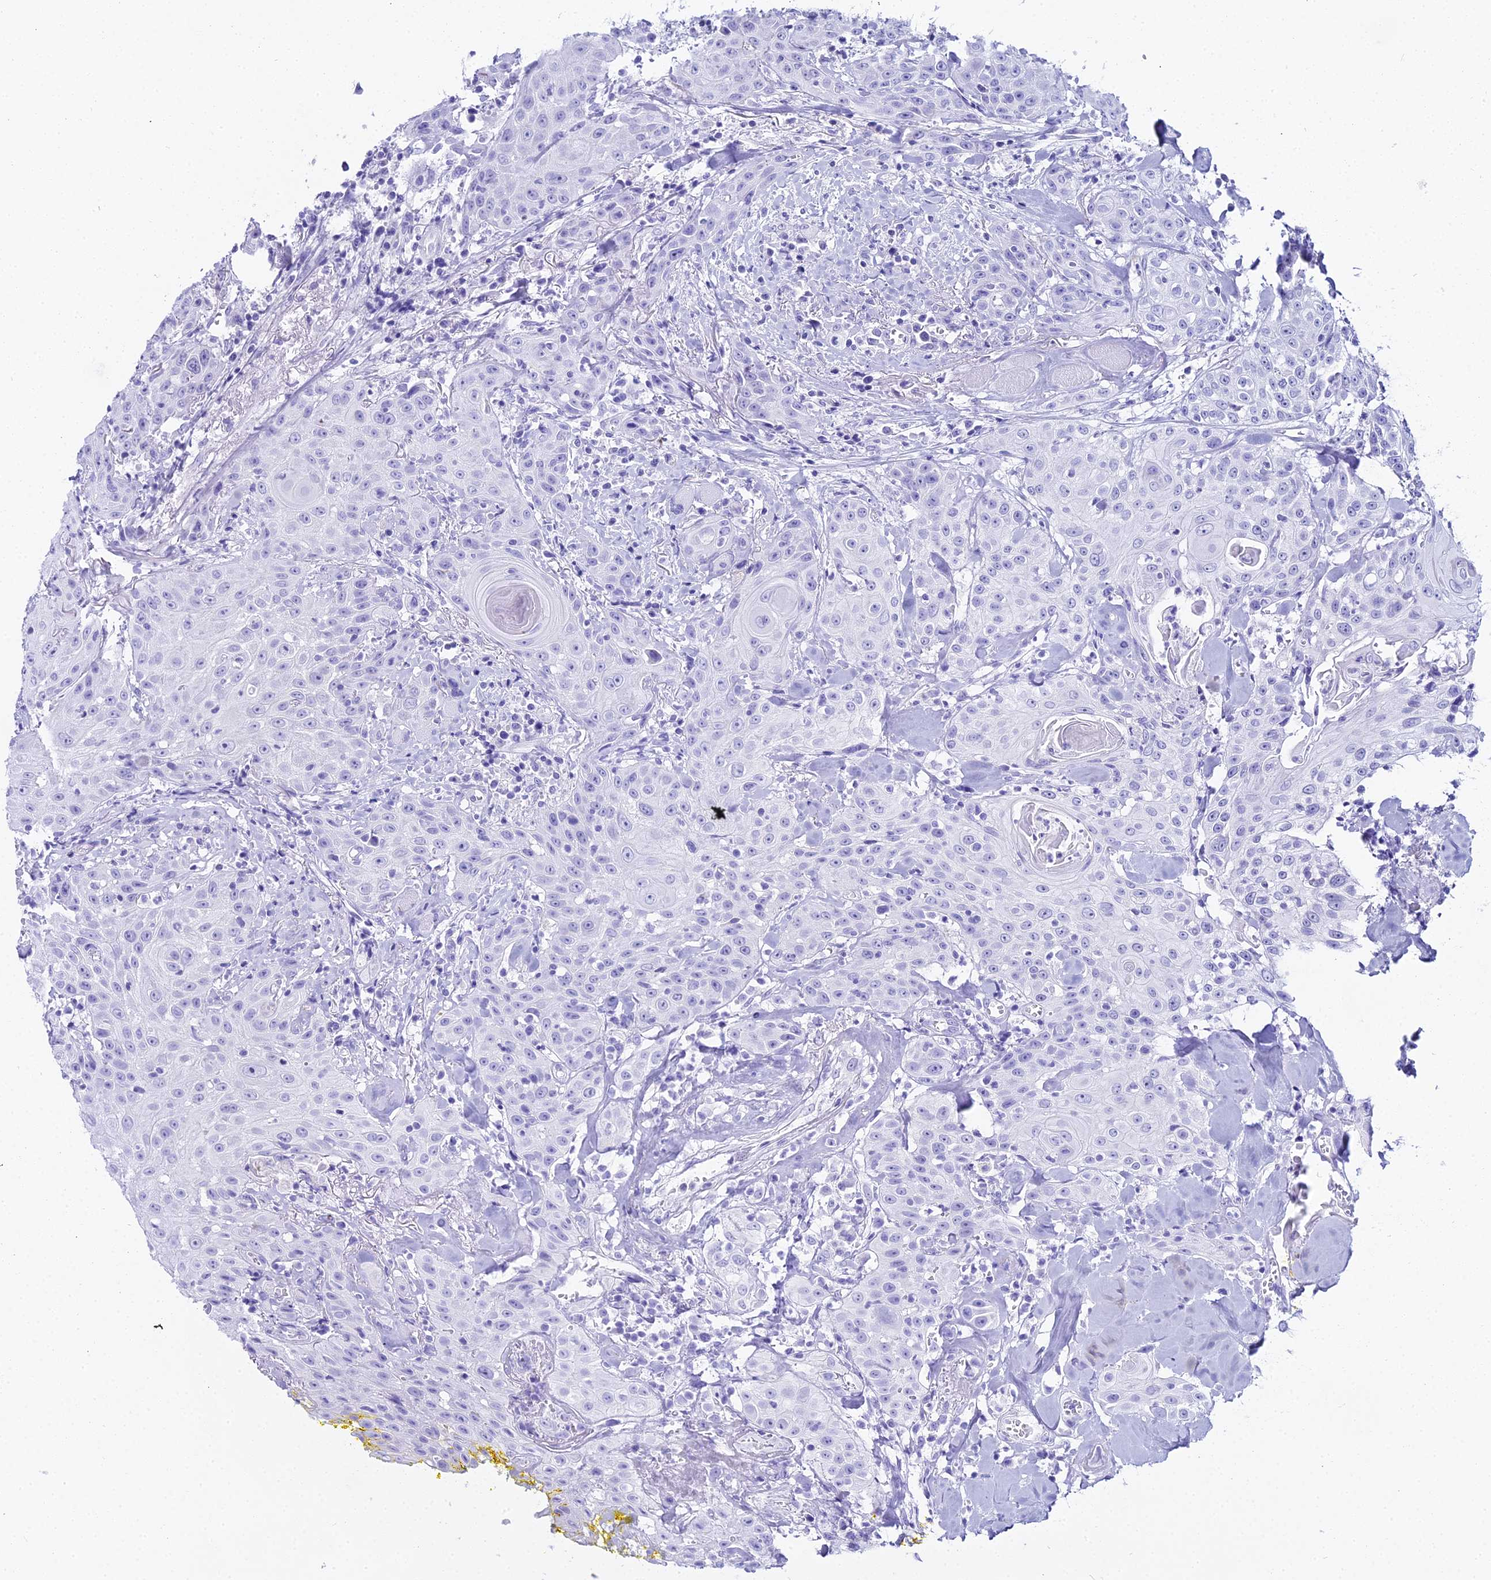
{"staining": {"intensity": "negative", "quantity": "none", "location": "none"}, "tissue": "head and neck cancer", "cell_type": "Tumor cells", "image_type": "cancer", "snomed": [{"axis": "morphology", "description": "Squamous cell carcinoma, NOS"}, {"axis": "topography", "description": "Oral tissue"}, {"axis": "topography", "description": "Head-Neck"}], "caption": "Protein analysis of head and neck cancer shows no significant expression in tumor cells.", "gene": "CGB2", "patient": {"sex": "female", "age": 82}}